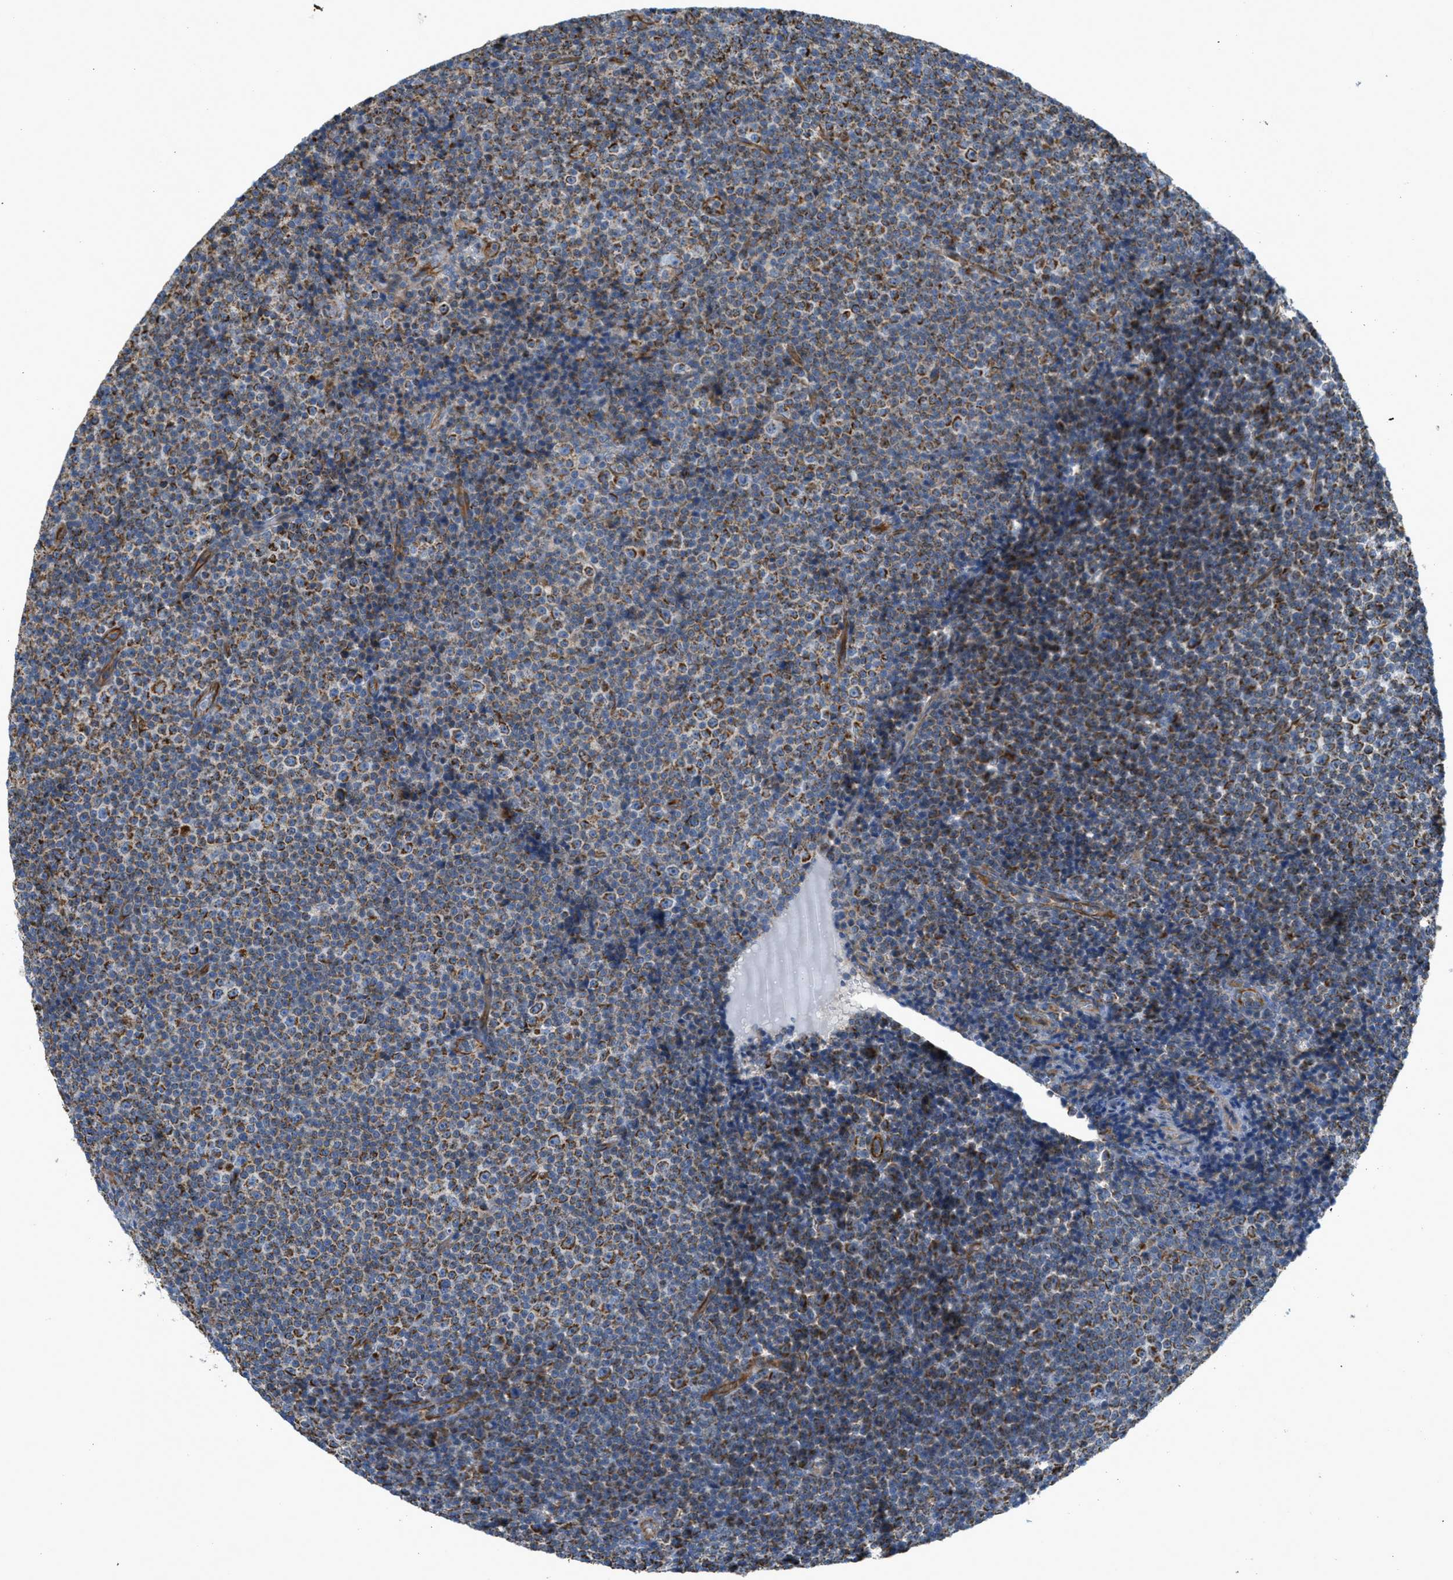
{"staining": {"intensity": "strong", "quantity": ">75%", "location": "cytoplasmic/membranous"}, "tissue": "lymphoma", "cell_type": "Tumor cells", "image_type": "cancer", "snomed": [{"axis": "morphology", "description": "Malignant lymphoma, non-Hodgkin's type, Low grade"}, {"axis": "topography", "description": "Lymph node"}], "caption": "Immunohistochemical staining of human lymphoma shows high levels of strong cytoplasmic/membranous expression in about >75% of tumor cells. (IHC, brightfield microscopy, high magnification).", "gene": "BTN3A1", "patient": {"sex": "female", "age": 67}}